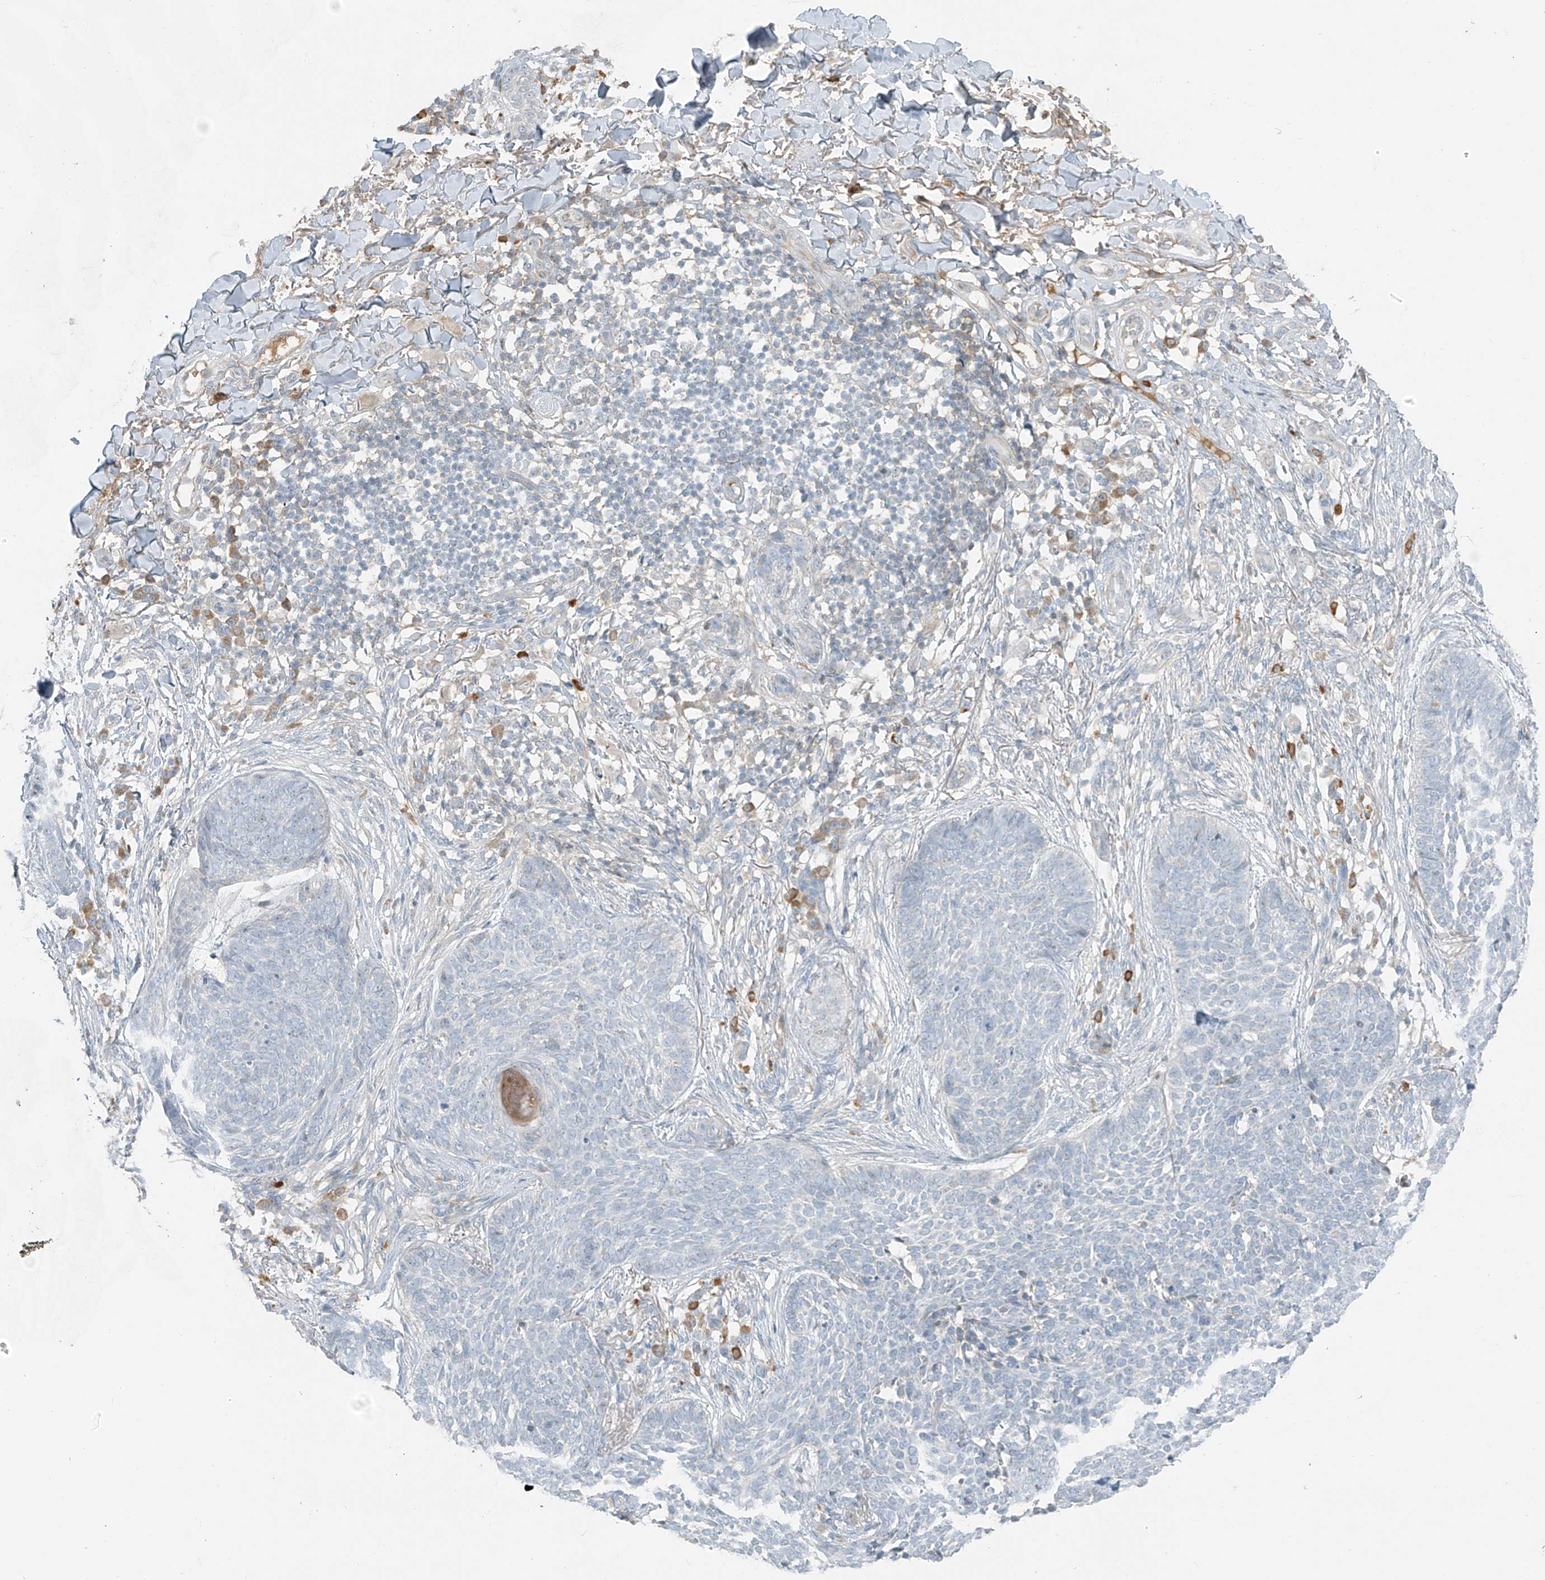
{"staining": {"intensity": "negative", "quantity": "none", "location": "none"}, "tissue": "skin cancer", "cell_type": "Tumor cells", "image_type": "cancer", "snomed": [{"axis": "morphology", "description": "Basal cell carcinoma"}, {"axis": "topography", "description": "Skin"}], "caption": "Human skin cancer (basal cell carcinoma) stained for a protein using immunohistochemistry (IHC) displays no positivity in tumor cells.", "gene": "FAM131C", "patient": {"sex": "female", "age": 64}}